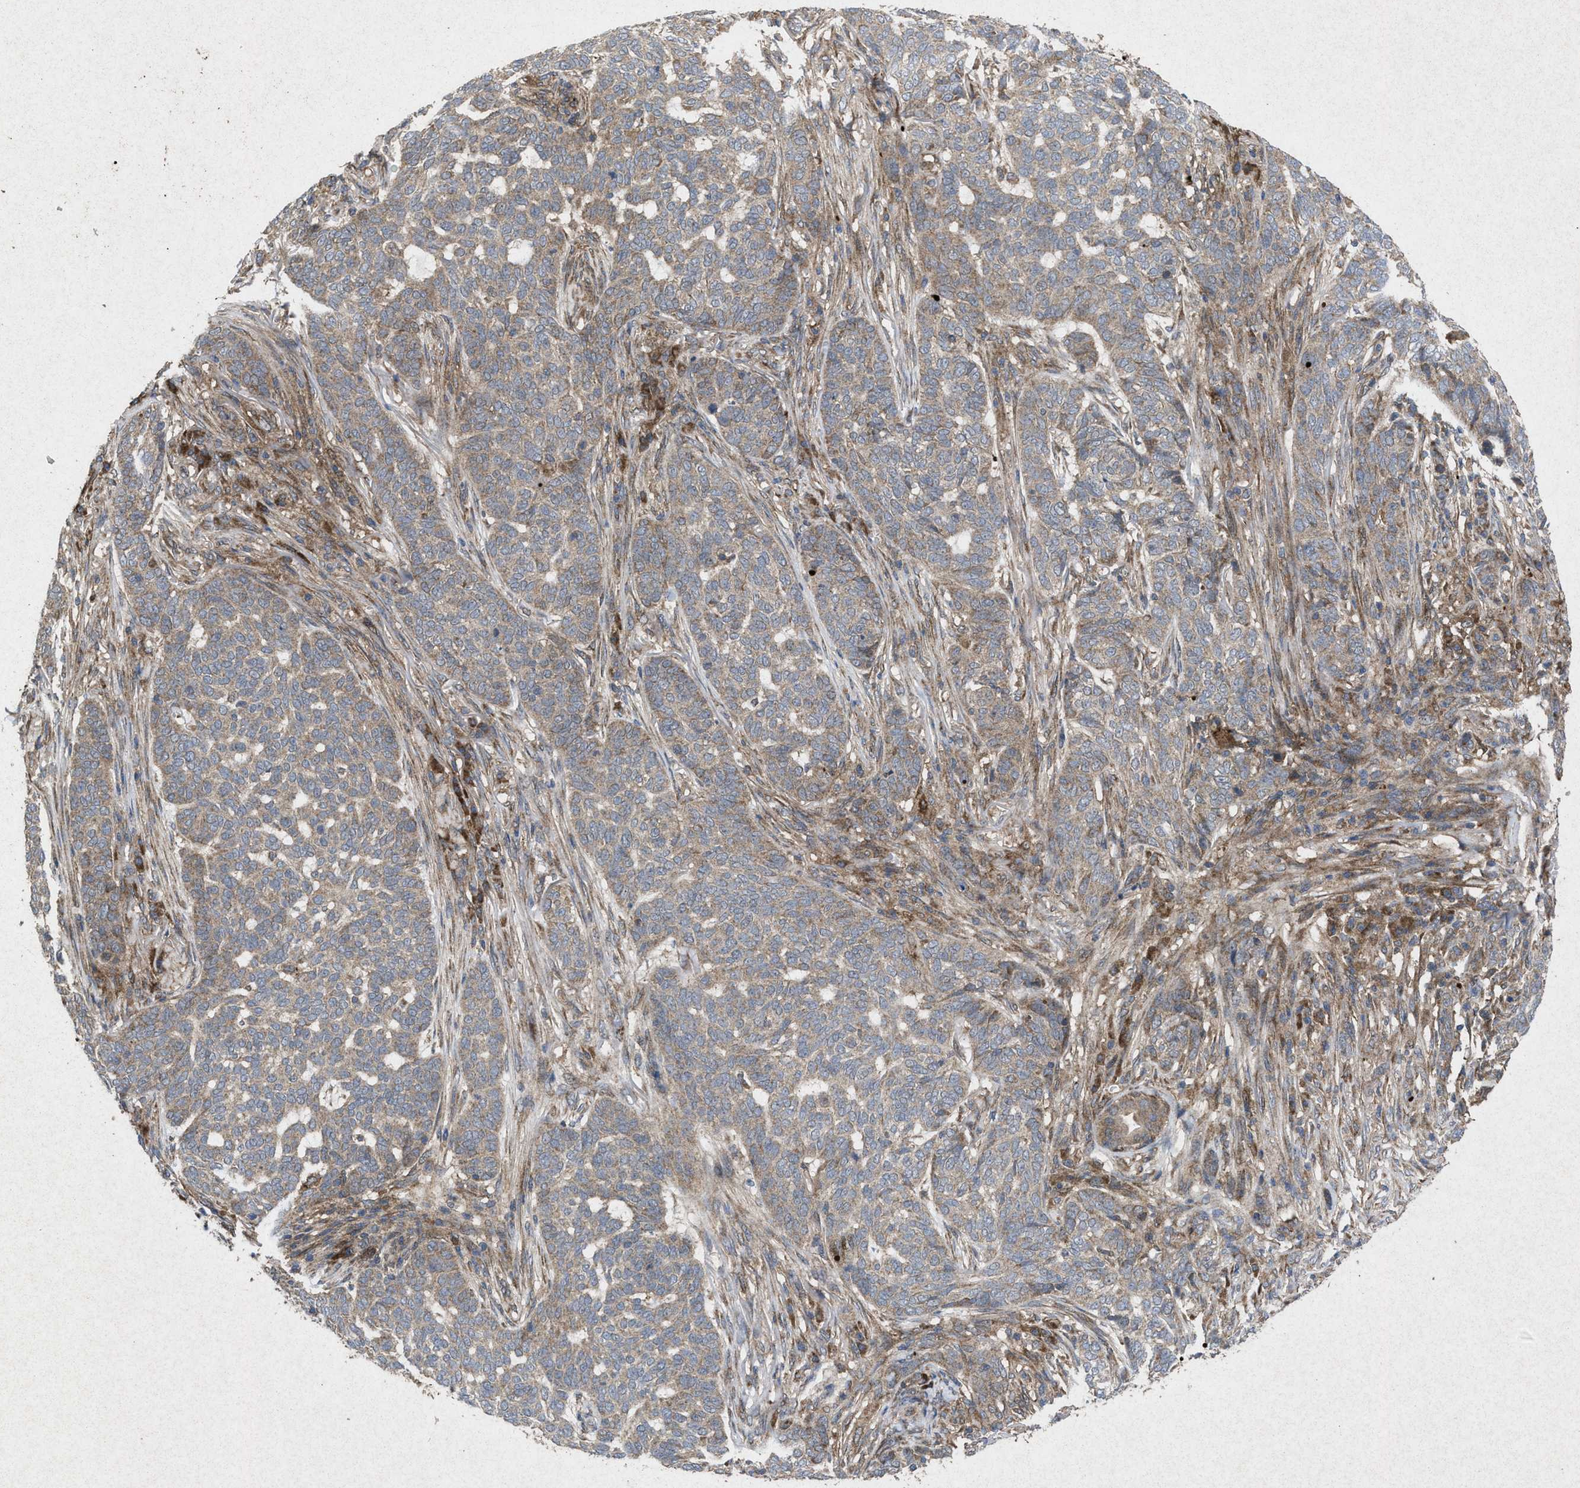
{"staining": {"intensity": "weak", "quantity": "25%-75%", "location": "cytoplasmic/membranous"}, "tissue": "skin cancer", "cell_type": "Tumor cells", "image_type": "cancer", "snomed": [{"axis": "morphology", "description": "Basal cell carcinoma"}, {"axis": "topography", "description": "Skin"}], "caption": "Human skin cancer stained for a protein (brown) displays weak cytoplasmic/membranous positive expression in about 25%-75% of tumor cells.", "gene": "MSI2", "patient": {"sex": "male", "age": 85}}